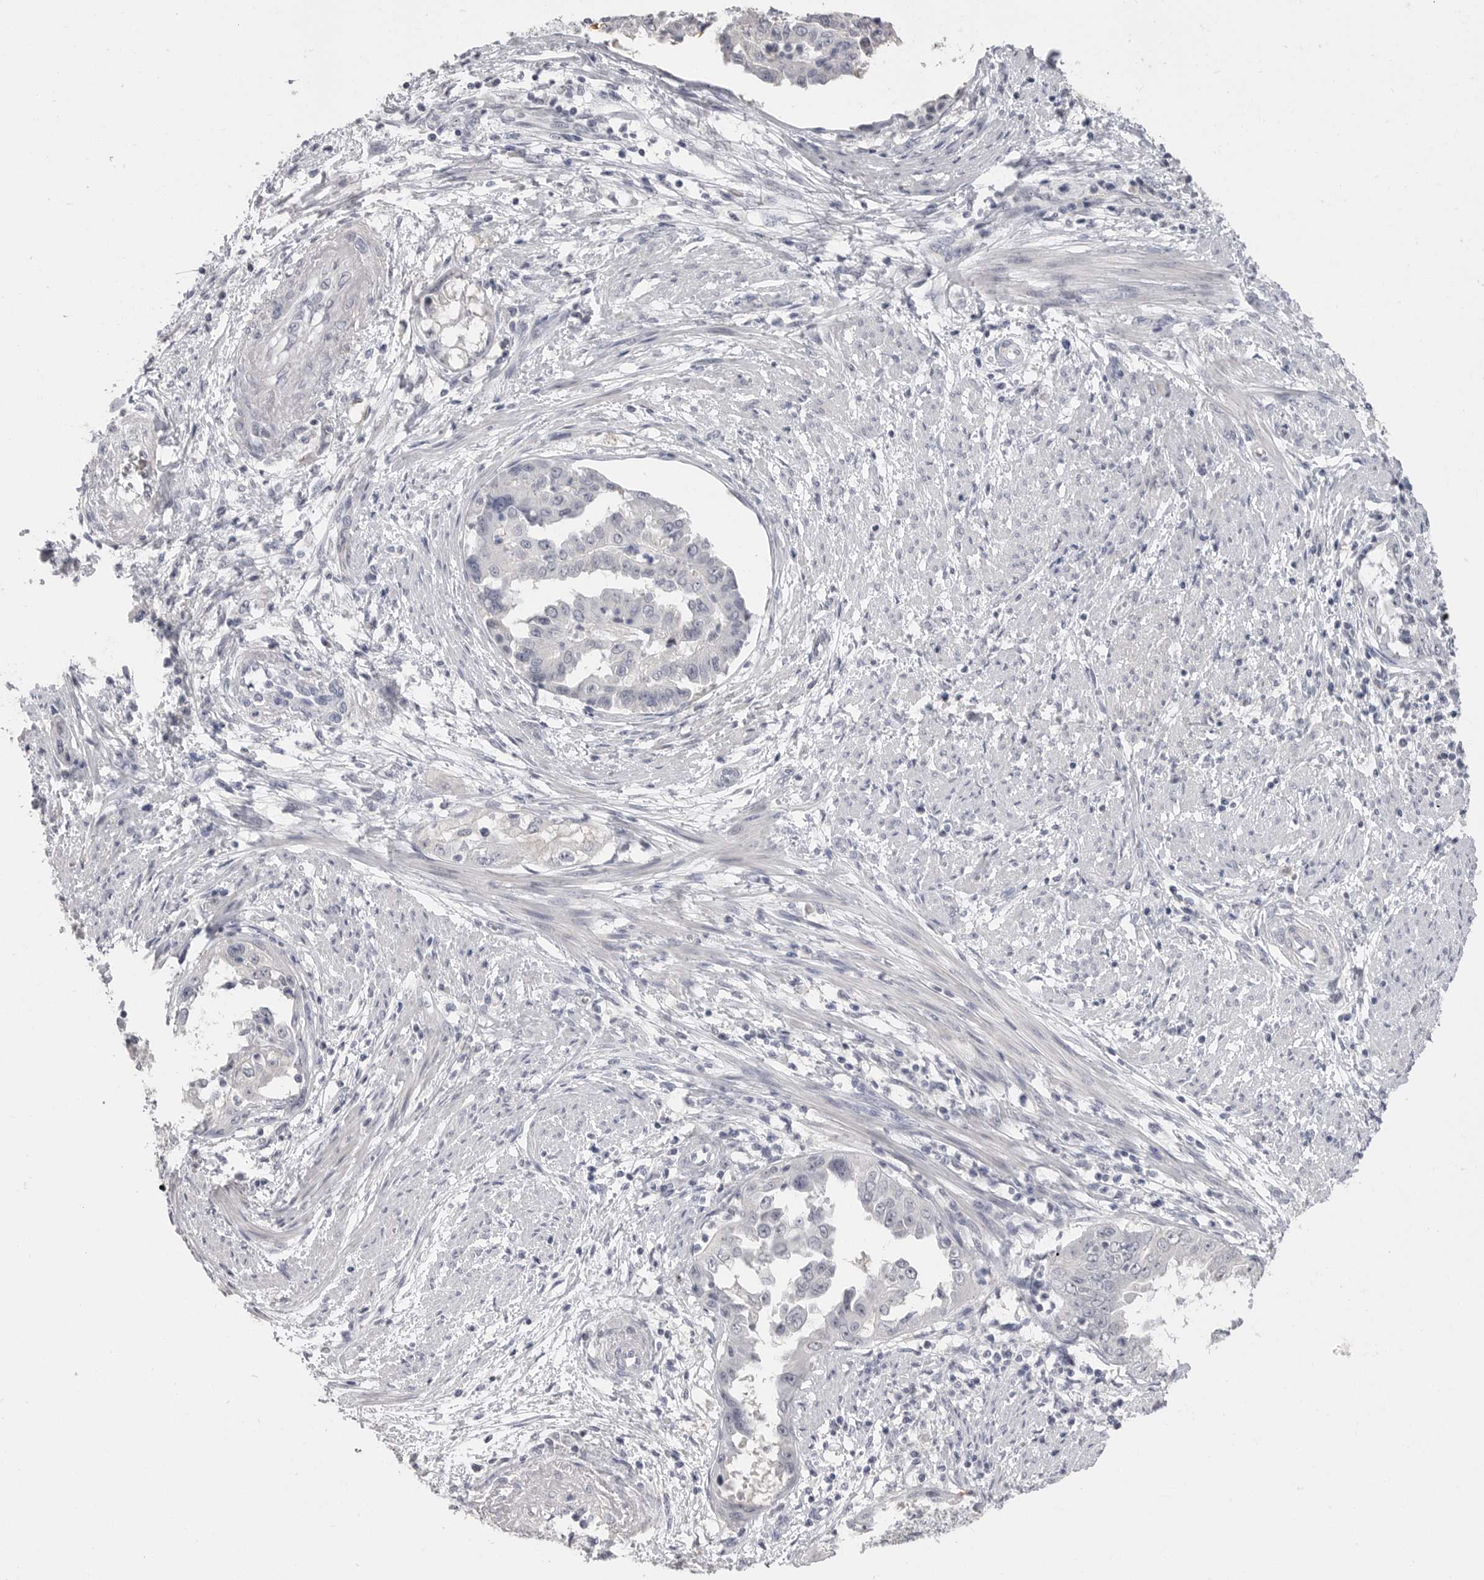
{"staining": {"intensity": "weak", "quantity": "<25%", "location": "cytoplasmic/membranous"}, "tissue": "endometrial cancer", "cell_type": "Tumor cells", "image_type": "cancer", "snomed": [{"axis": "morphology", "description": "Adenocarcinoma, NOS"}, {"axis": "topography", "description": "Endometrium"}], "caption": "Adenocarcinoma (endometrial) stained for a protein using immunohistochemistry (IHC) reveals no positivity tumor cells.", "gene": "PLEKHF1", "patient": {"sex": "female", "age": 85}}